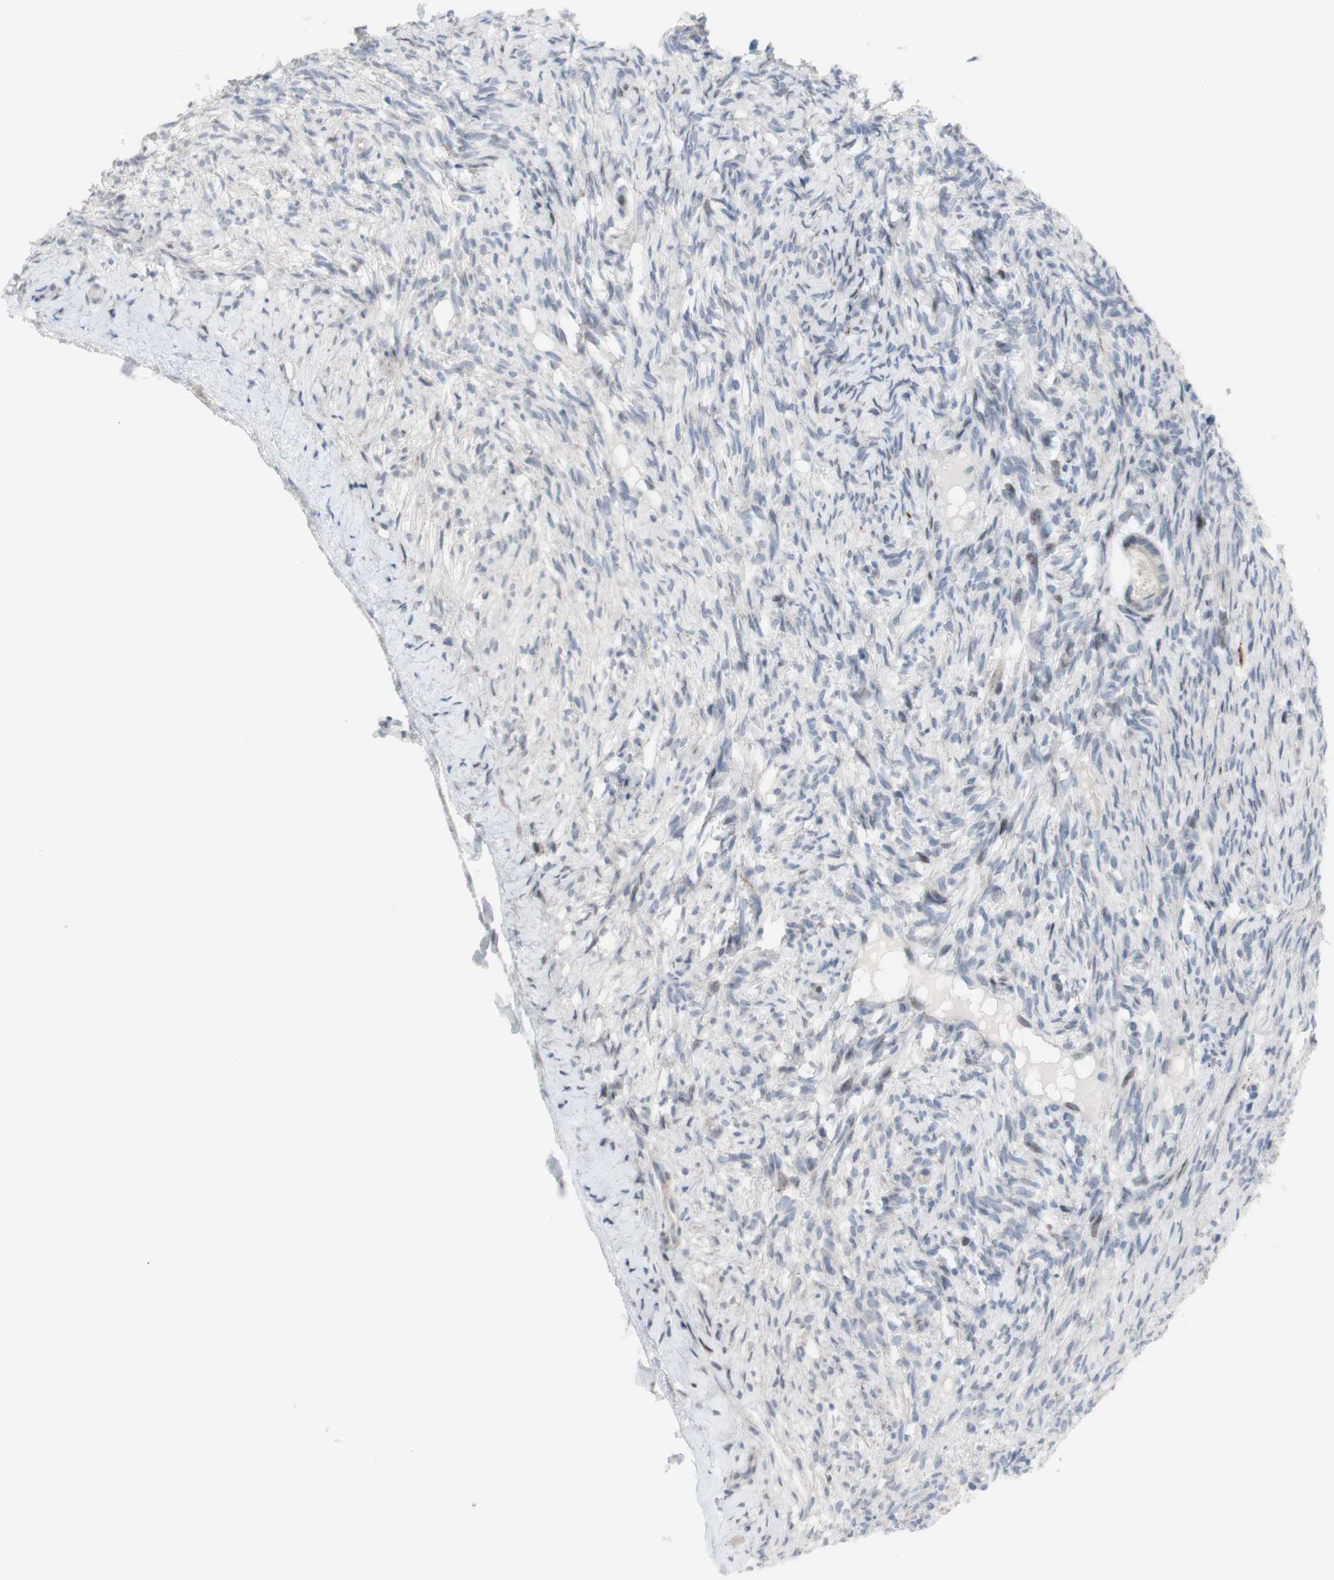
{"staining": {"intensity": "negative", "quantity": "none", "location": "none"}, "tissue": "ovary", "cell_type": "Follicle cells", "image_type": "normal", "snomed": [{"axis": "morphology", "description": "Normal tissue, NOS"}, {"axis": "topography", "description": "Ovary"}], "caption": "High magnification brightfield microscopy of unremarkable ovary stained with DAB (brown) and counterstained with hematoxylin (blue): follicle cells show no significant positivity.", "gene": "PHTF2", "patient": {"sex": "female", "age": 33}}